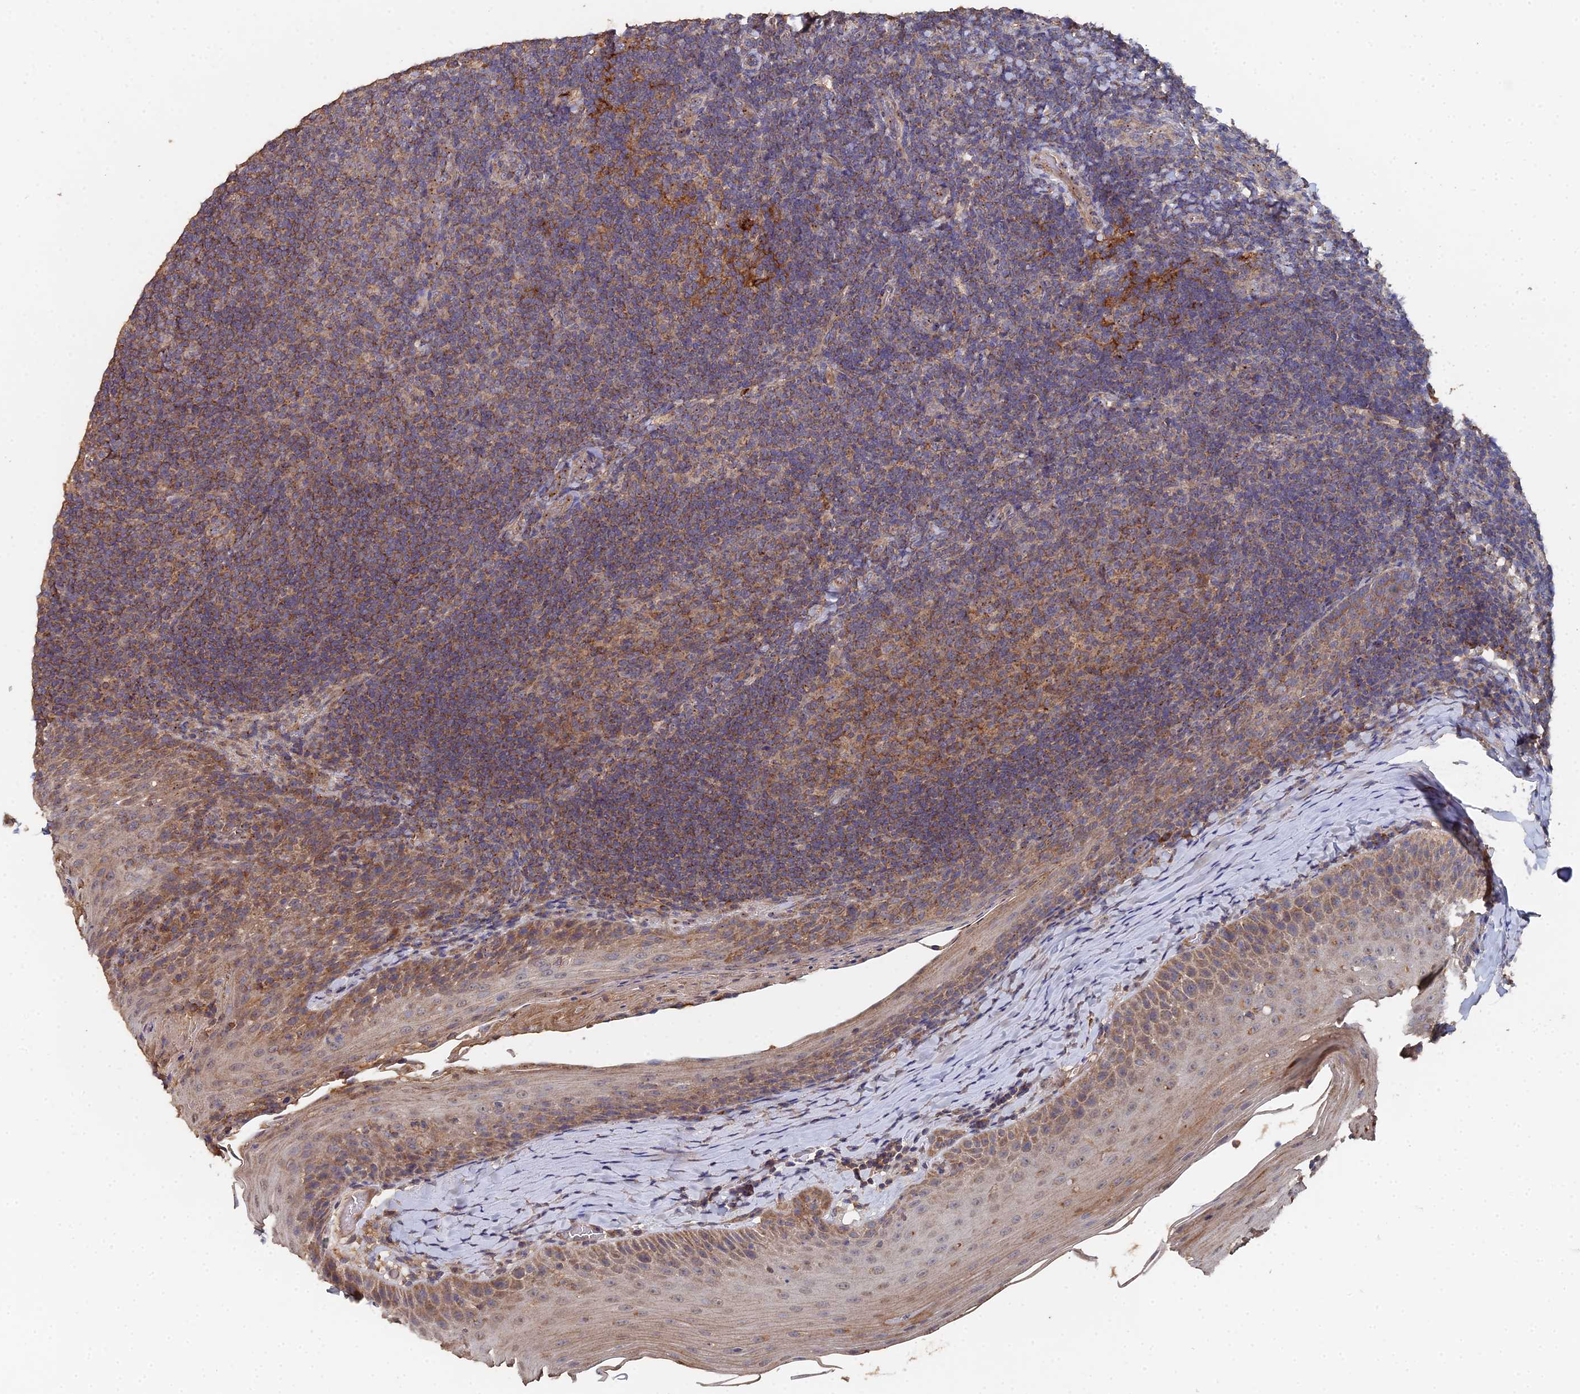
{"staining": {"intensity": "moderate", "quantity": ">75%", "location": "cytoplasmic/membranous"}, "tissue": "tonsil", "cell_type": "Germinal center cells", "image_type": "normal", "snomed": [{"axis": "morphology", "description": "Normal tissue, NOS"}, {"axis": "topography", "description": "Tonsil"}], "caption": "A high-resolution micrograph shows immunohistochemistry staining of normal tonsil, which reveals moderate cytoplasmic/membranous expression in about >75% of germinal center cells. The staining was performed using DAB, with brown indicating positive protein expression. Nuclei are stained blue with hematoxylin.", "gene": "SPANXN4", "patient": {"sex": "female", "age": 10}}